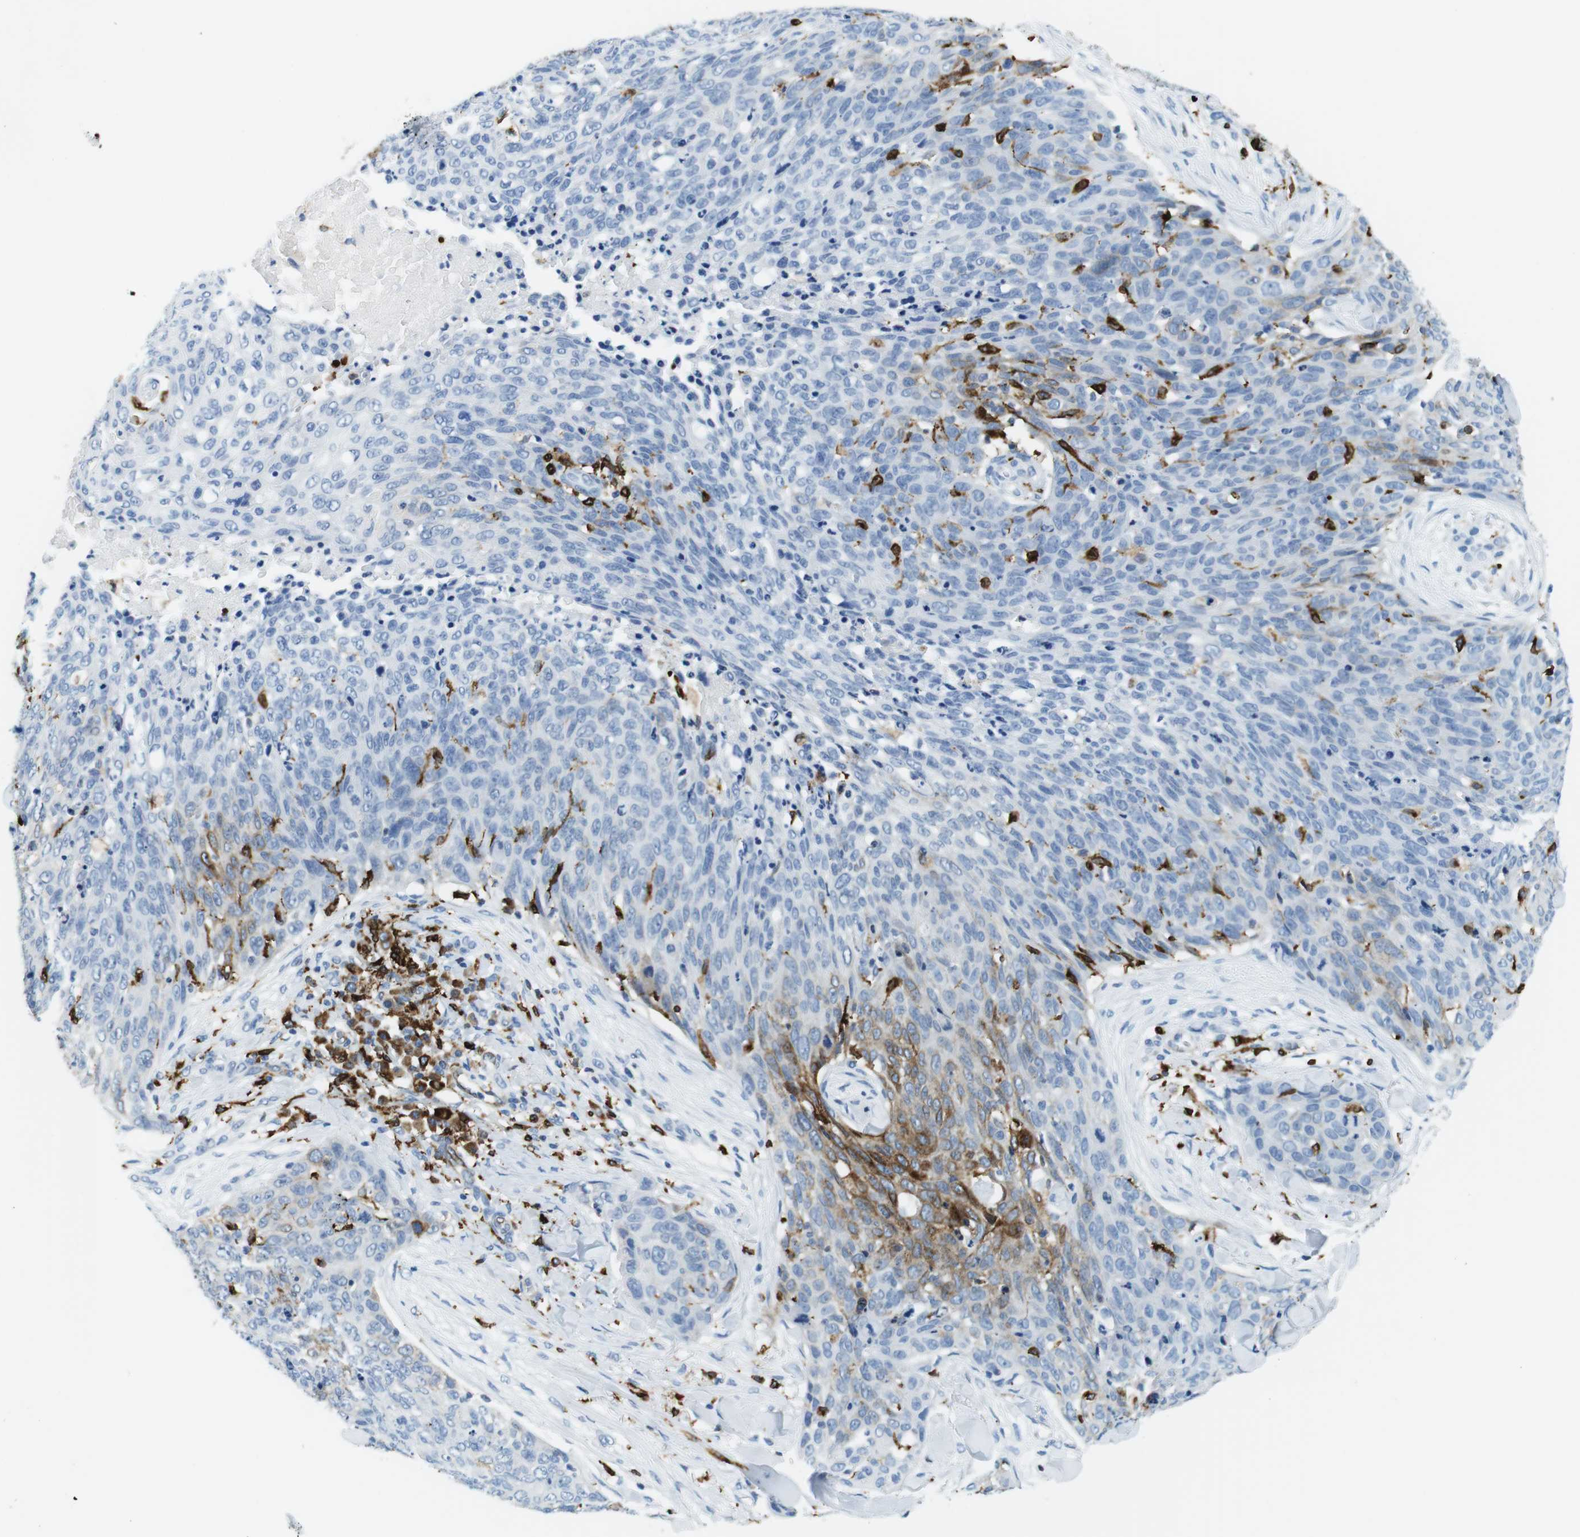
{"staining": {"intensity": "negative", "quantity": "none", "location": "none"}, "tissue": "skin cancer", "cell_type": "Tumor cells", "image_type": "cancer", "snomed": [{"axis": "morphology", "description": "Squamous cell carcinoma in situ, NOS"}, {"axis": "morphology", "description": "Squamous cell carcinoma, NOS"}, {"axis": "topography", "description": "Skin"}], "caption": "Immunohistochemistry image of neoplastic tissue: skin cancer stained with DAB (3,3'-diaminobenzidine) reveals no significant protein expression in tumor cells.", "gene": "CIITA", "patient": {"sex": "male", "age": 93}}